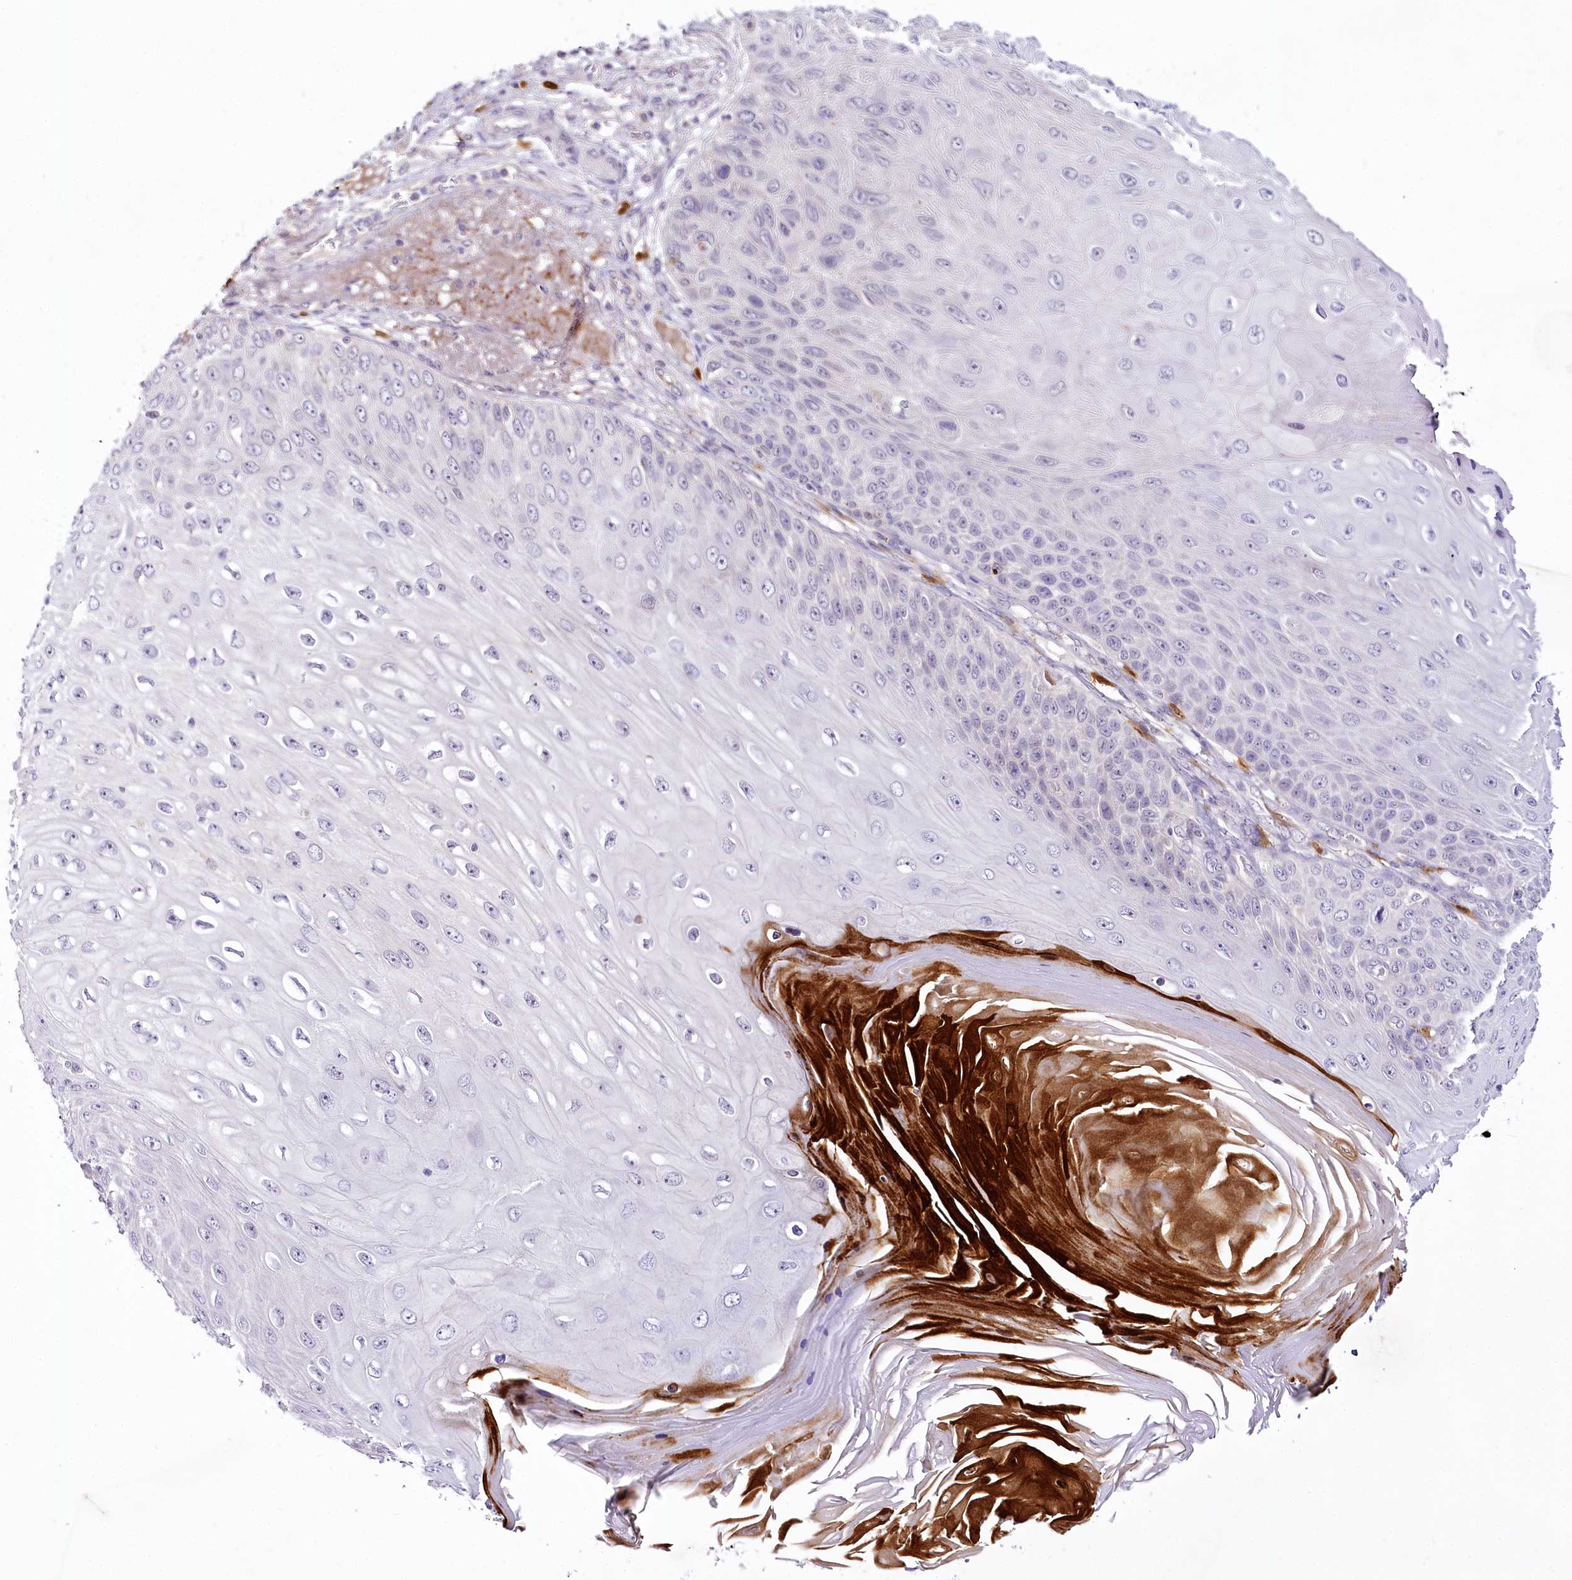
{"staining": {"intensity": "negative", "quantity": "none", "location": "none"}, "tissue": "skin cancer", "cell_type": "Tumor cells", "image_type": "cancer", "snomed": [{"axis": "morphology", "description": "Squamous cell carcinoma, NOS"}, {"axis": "topography", "description": "Skin"}], "caption": "Skin squamous cell carcinoma stained for a protein using immunohistochemistry reveals no staining tumor cells.", "gene": "VWA5A", "patient": {"sex": "female", "age": 88}}